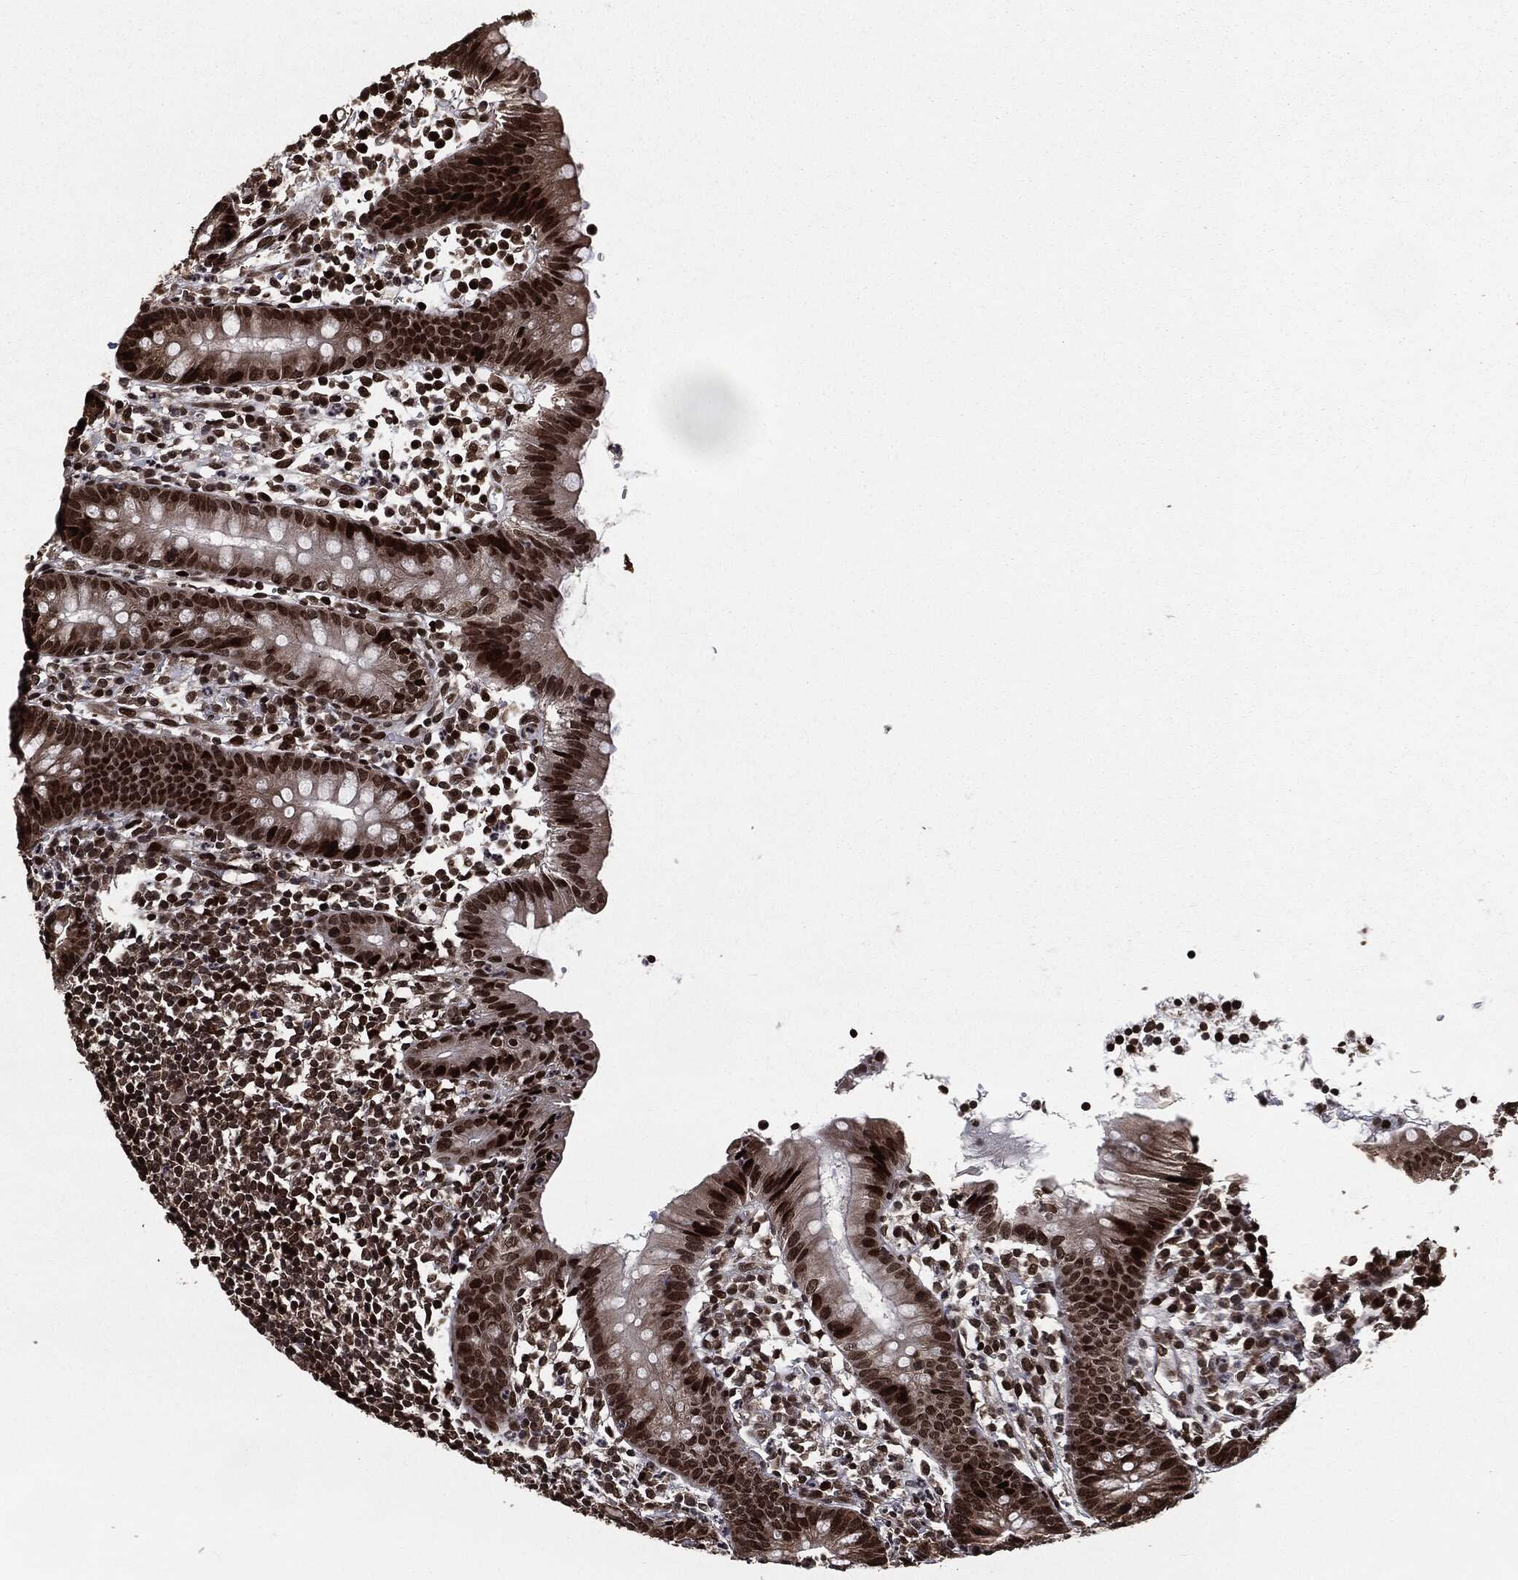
{"staining": {"intensity": "strong", "quantity": ">75%", "location": "nuclear"}, "tissue": "appendix", "cell_type": "Glandular cells", "image_type": "normal", "snomed": [{"axis": "morphology", "description": "Normal tissue, NOS"}, {"axis": "topography", "description": "Appendix"}], "caption": "A photomicrograph of human appendix stained for a protein demonstrates strong nuclear brown staining in glandular cells. Immunohistochemistry stains the protein of interest in brown and the nuclei are stained blue.", "gene": "DVL2", "patient": {"sex": "female", "age": 40}}